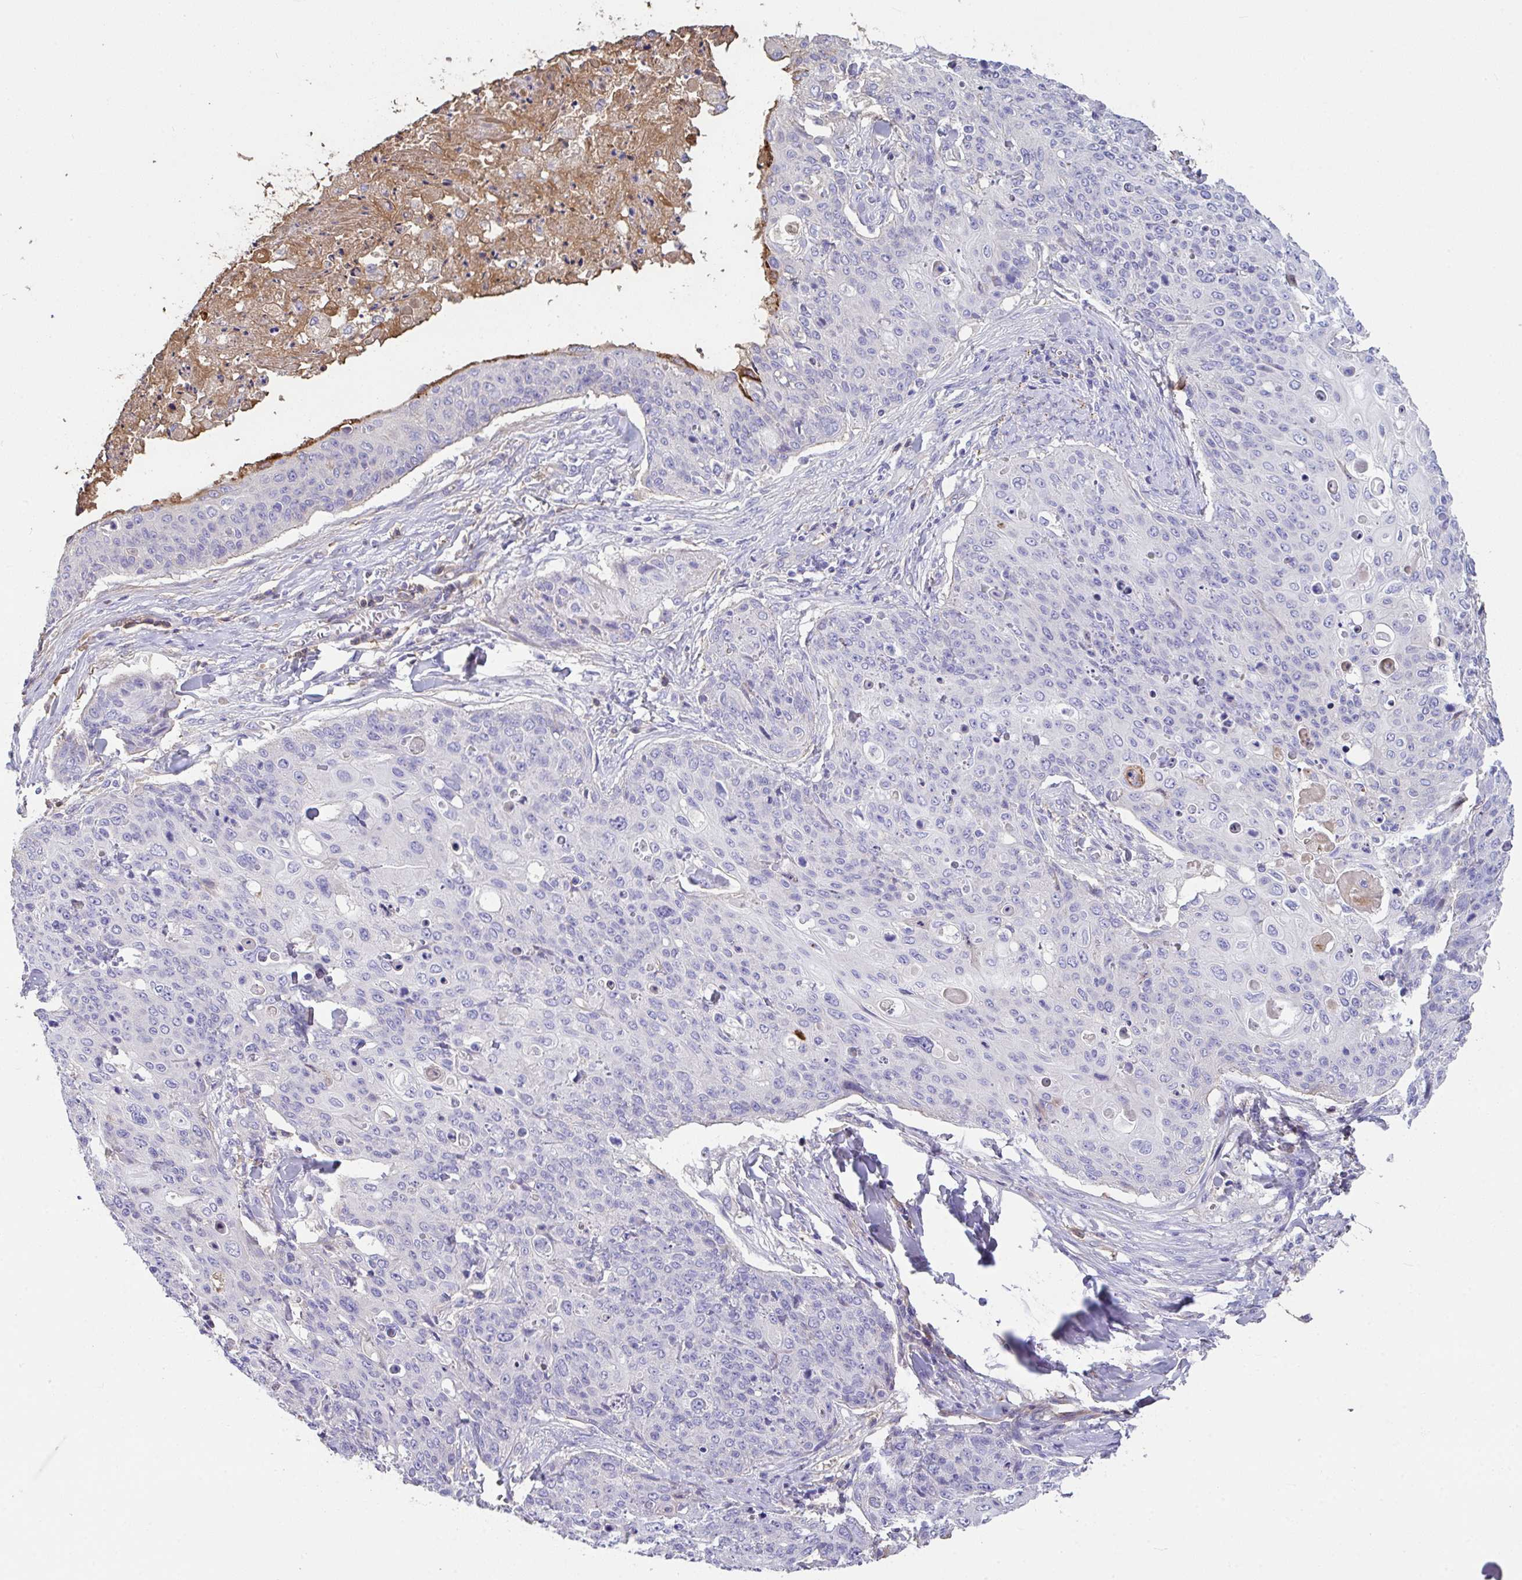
{"staining": {"intensity": "negative", "quantity": "none", "location": "none"}, "tissue": "skin cancer", "cell_type": "Tumor cells", "image_type": "cancer", "snomed": [{"axis": "morphology", "description": "Squamous cell carcinoma, NOS"}, {"axis": "topography", "description": "Skin"}, {"axis": "topography", "description": "Vulva"}], "caption": "The photomicrograph displays no staining of tumor cells in skin squamous cell carcinoma. (DAB (3,3'-diaminobenzidine) immunohistochemistry (IHC) visualized using brightfield microscopy, high magnification).", "gene": "ZNF813", "patient": {"sex": "female", "age": 85}}